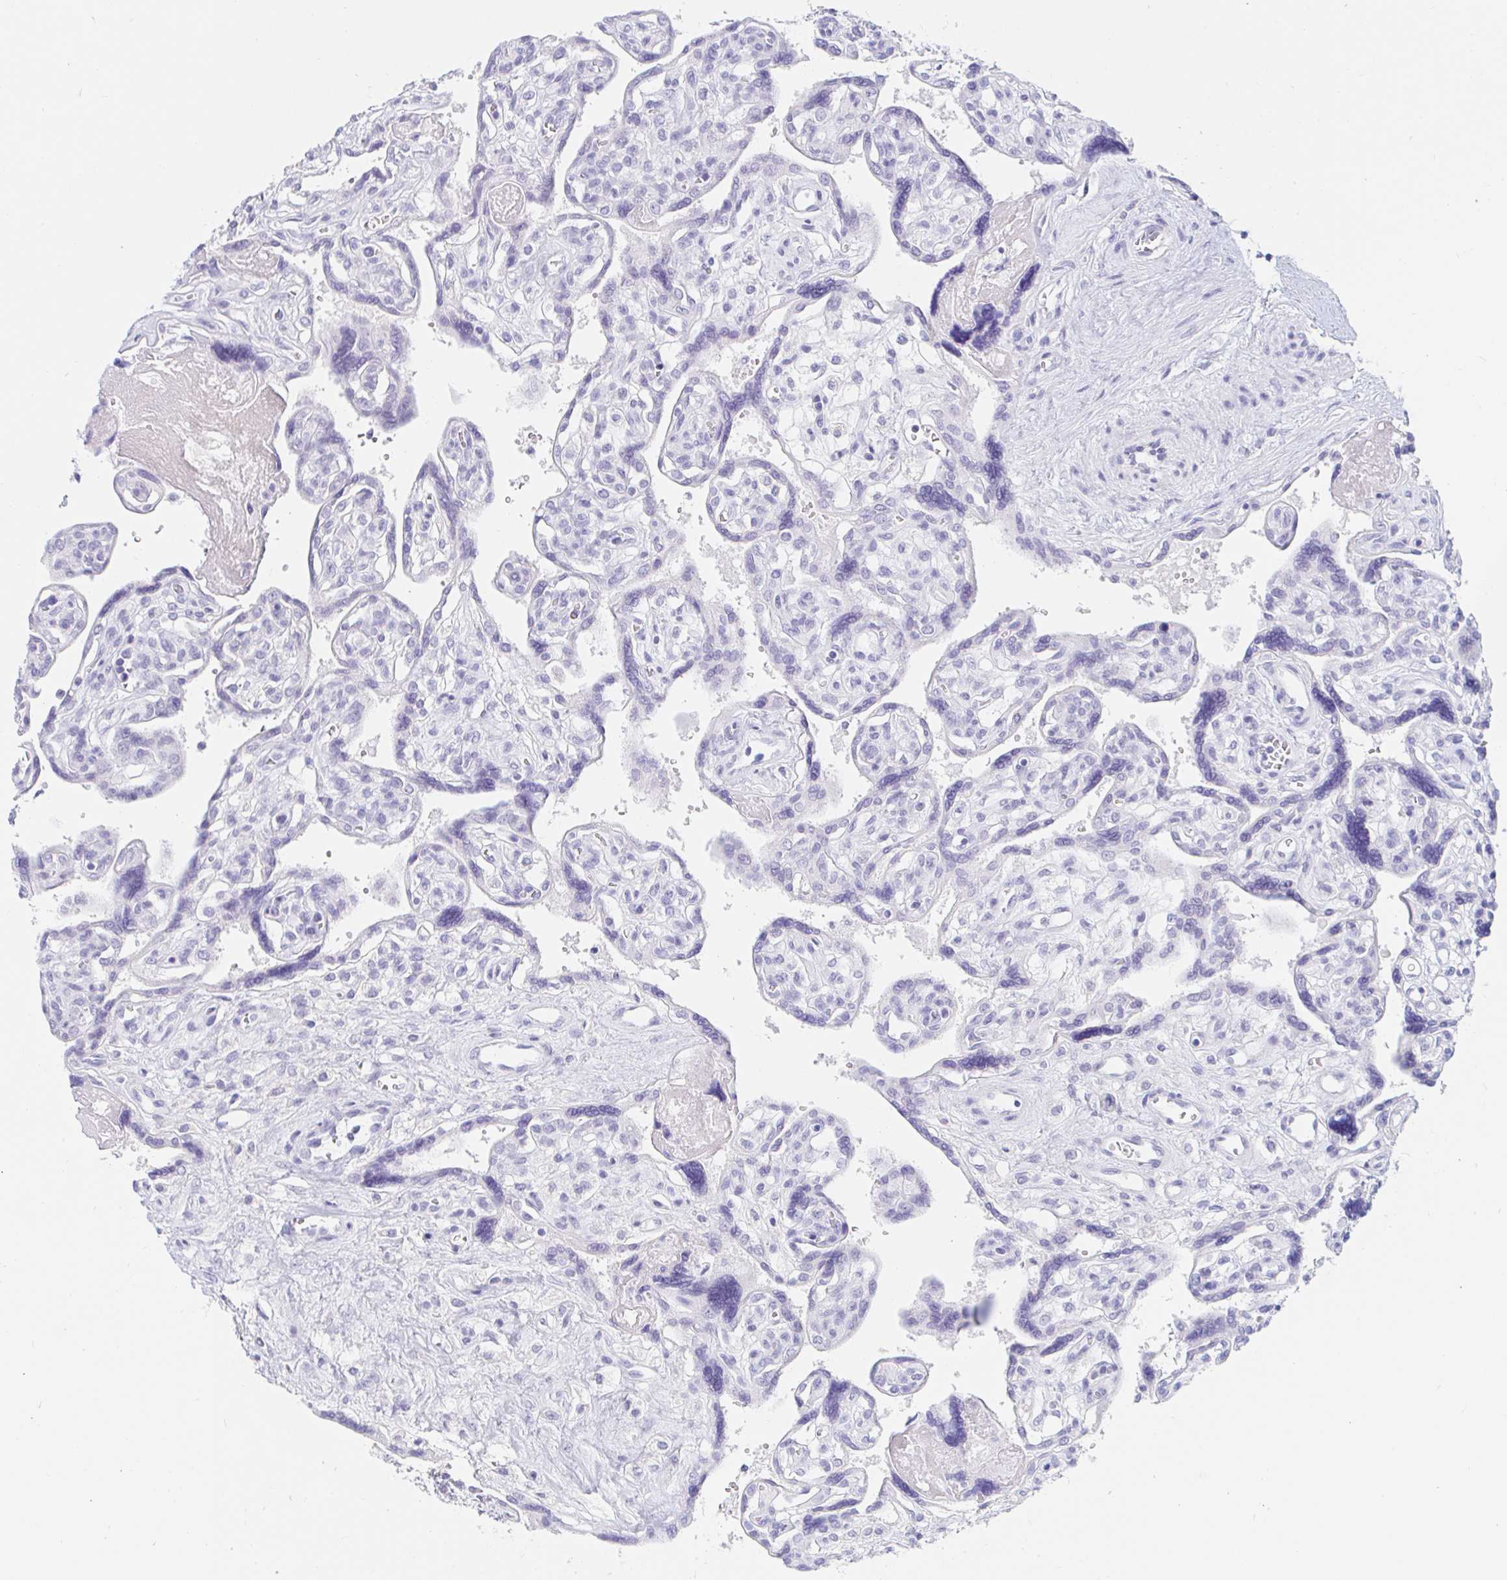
{"staining": {"intensity": "negative", "quantity": "none", "location": "none"}, "tissue": "placenta", "cell_type": "Trophoblastic cells", "image_type": "normal", "snomed": [{"axis": "morphology", "description": "Normal tissue, NOS"}, {"axis": "topography", "description": "Placenta"}], "caption": "High magnification brightfield microscopy of unremarkable placenta stained with DAB (3,3'-diaminobenzidine) (brown) and counterstained with hematoxylin (blue): trophoblastic cells show no significant expression.", "gene": "TEX44", "patient": {"sex": "female", "age": 39}}